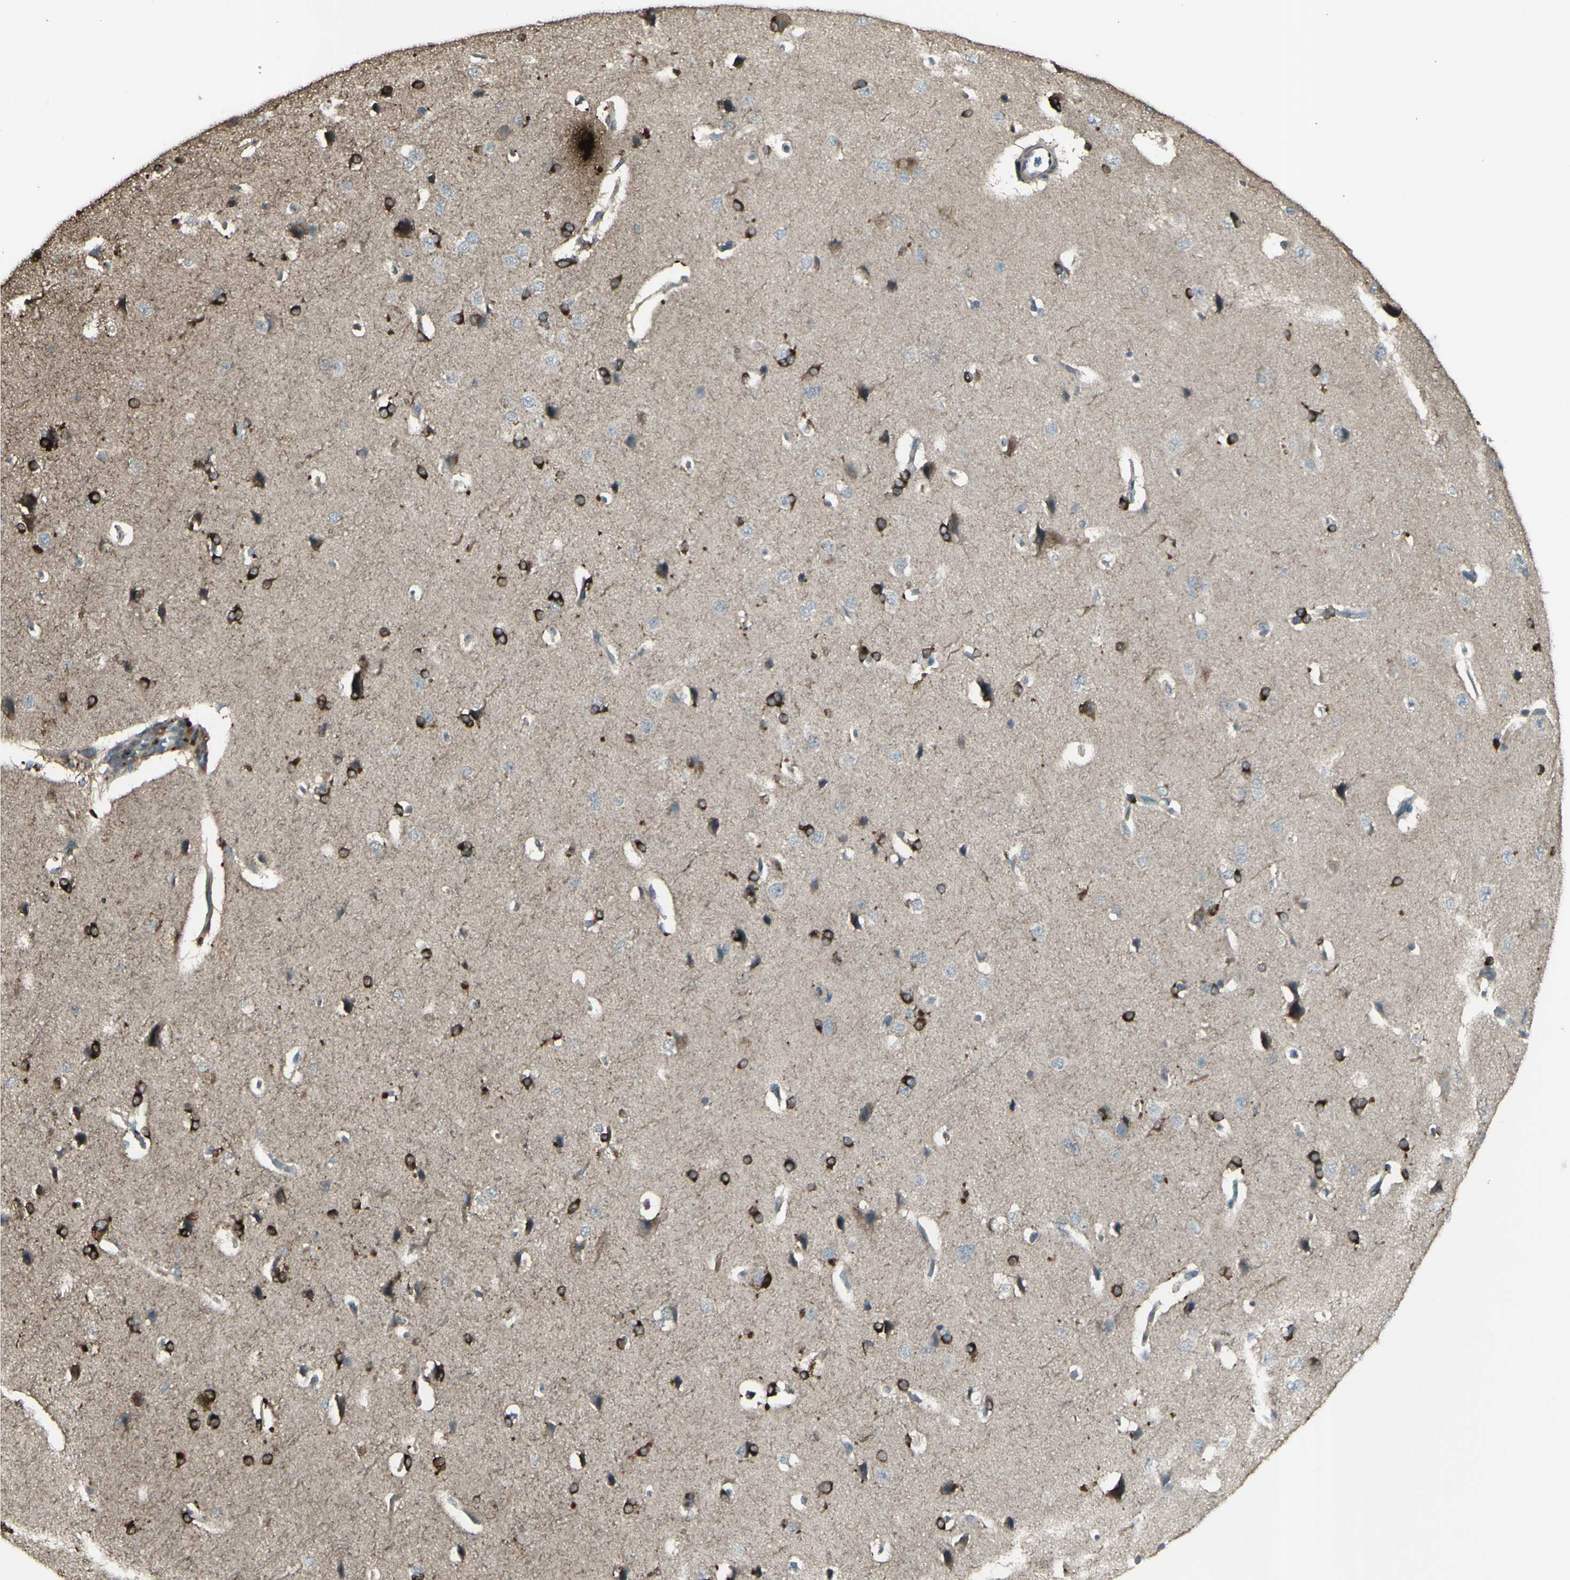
{"staining": {"intensity": "negative", "quantity": "none", "location": "none"}, "tissue": "cerebral cortex", "cell_type": "Endothelial cells", "image_type": "normal", "snomed": [{"axis": "morphology", "description": "Normal tissue, NOS"}, {"axis": "topography", "description": "Cerebral cortex"}], "caption": "Histopathology image shows no protein staining in endothelial cells of benign cerebral cortex.", "gene": "GNAS", "patient": {"sex": "male", "age": 62}}